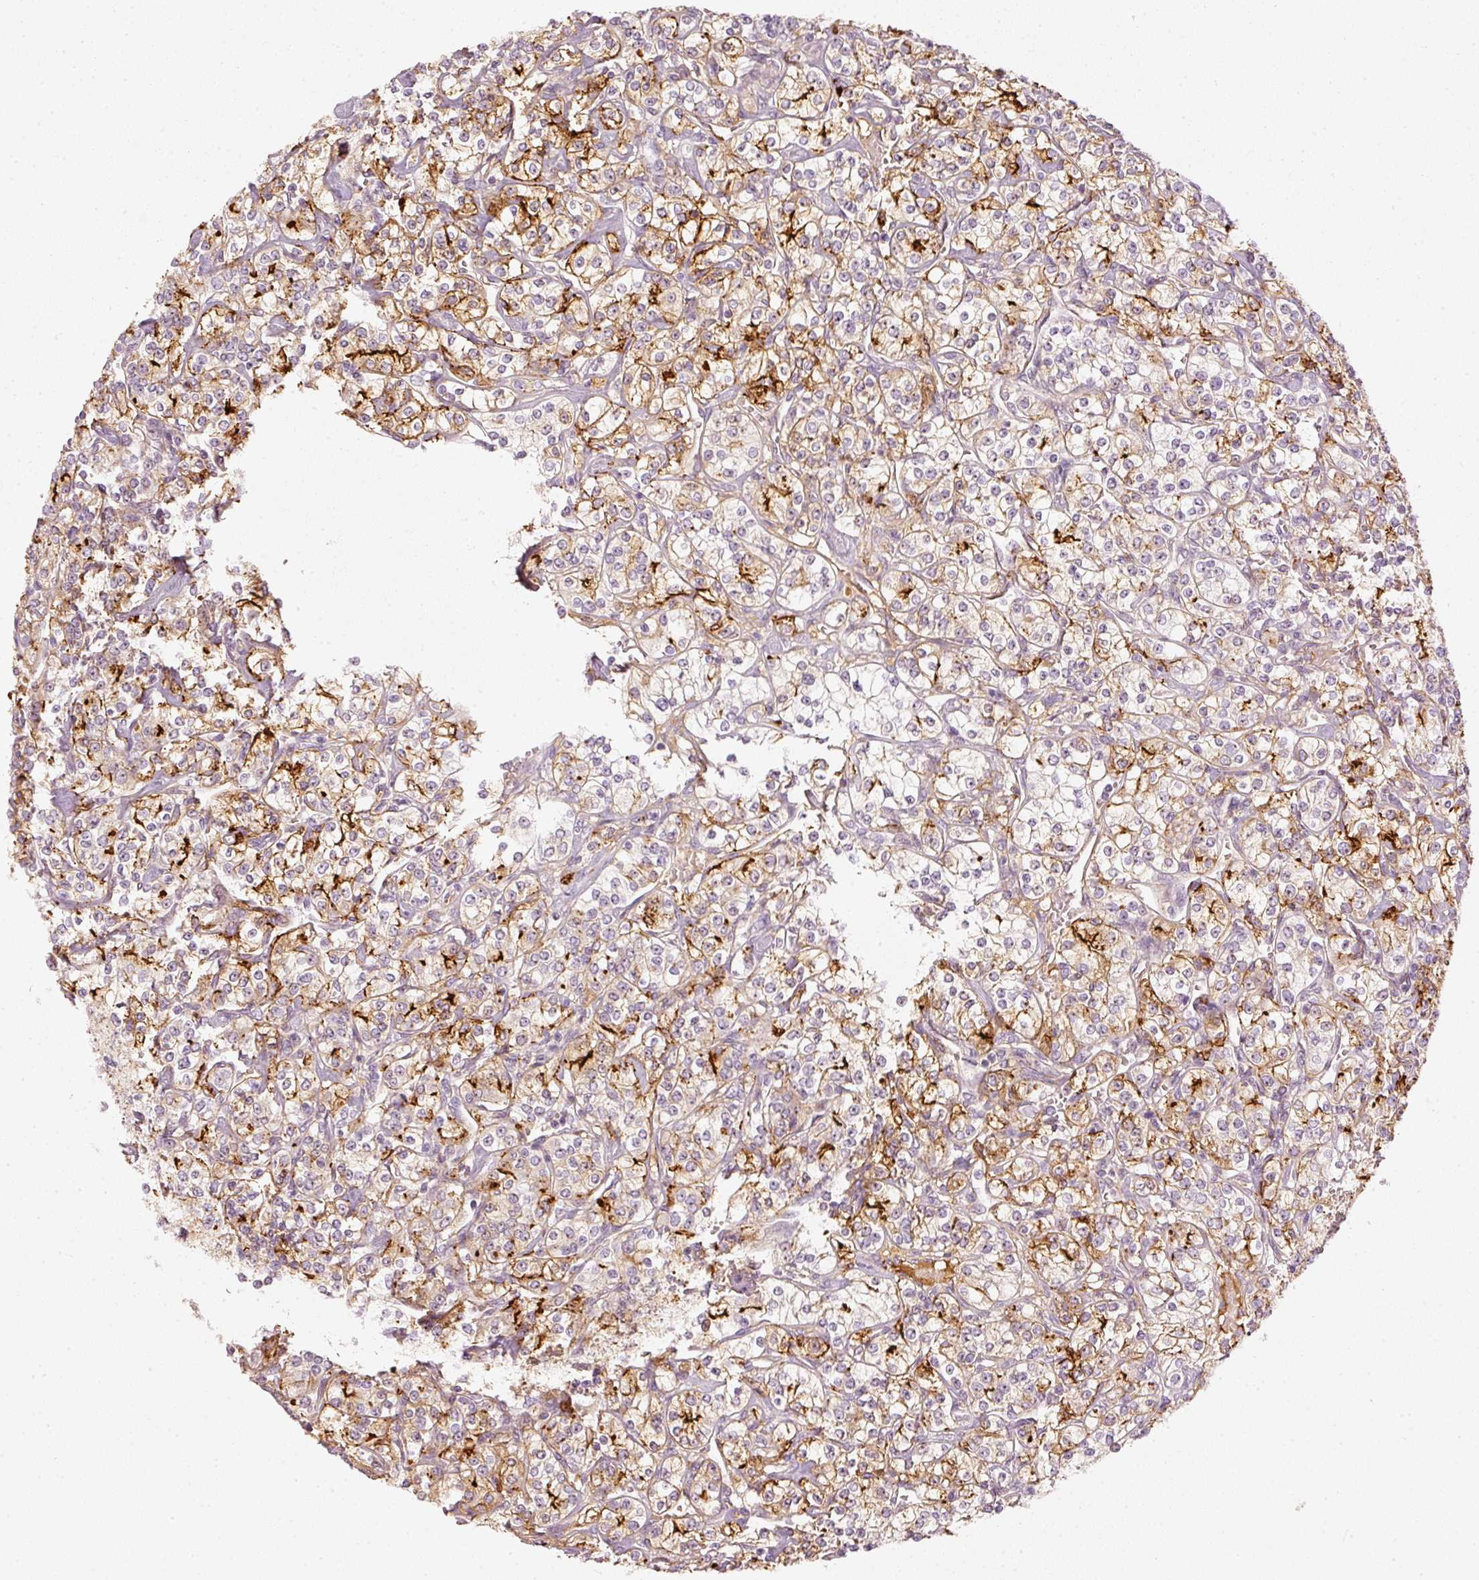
{"staining": {"intensity": "strong", "quantity": "25%-75%", "location": "cytoplasmic/membranous"}, "tissue": "renal cancer", "cell_type": "Tumor cells", "image_type": "cancer", "snomed": [{"axis": "morphology", "description": "Adenocarcinoma, NOS"}, {"axis": "topography", "description": "Kidney"}], "caption": "Immunohistochemistry (IHC) of human renal adenocarcinoma exhibits high levels of strong cytoplasmic/membranous staining in approximately 25%-75% of tumor cells.", "gene": "VCAM1", "patient": {"sex": "male", "age": 77}}